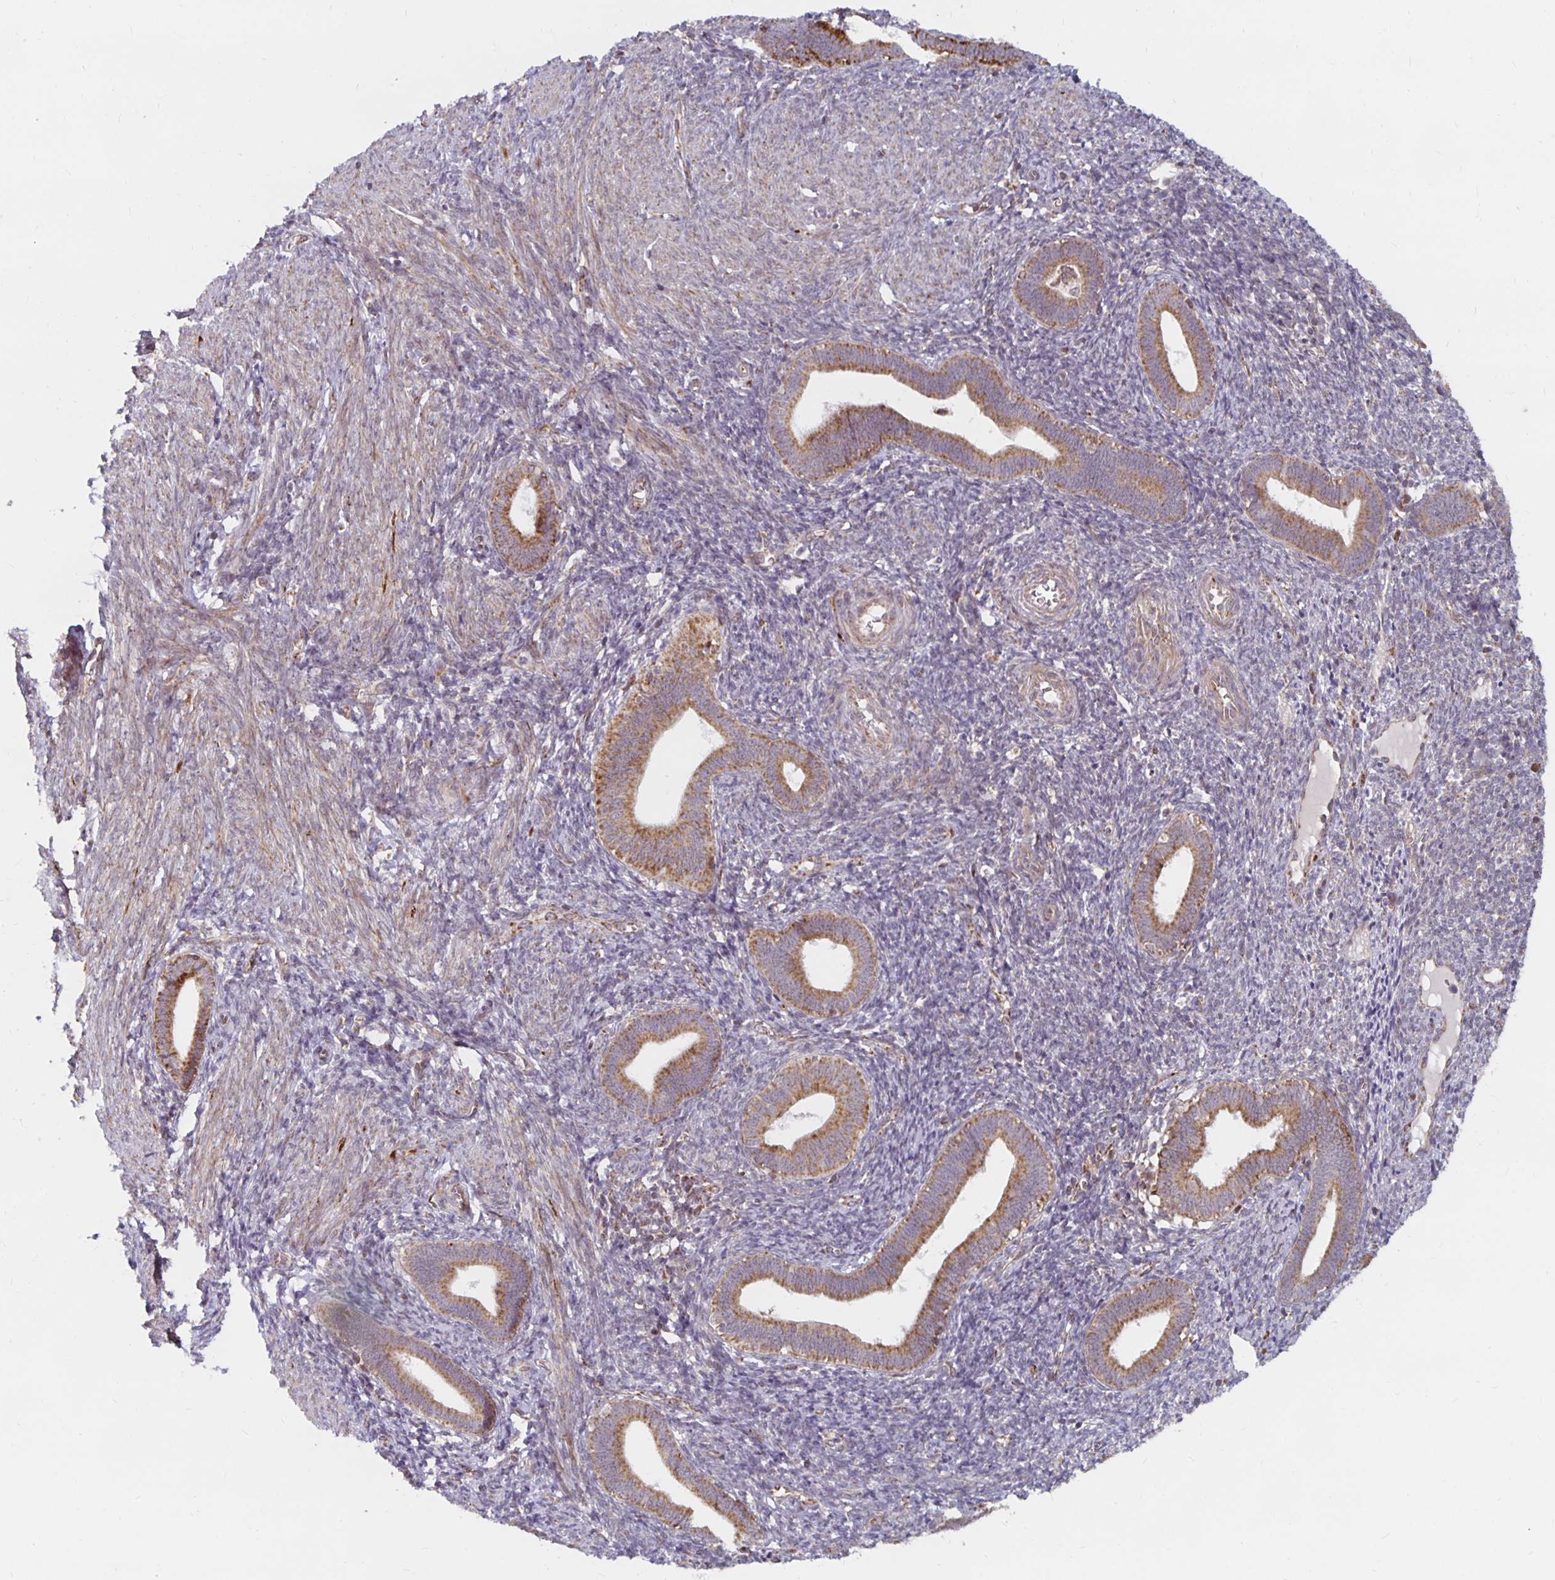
{"staining": {"intensity": "moderate", "quantity": "<25%", "location": "cytoplasmic/membranous"}, "tissue": "endometrium", "cell_type": "Cells in endometrial stroma", "image_type": "normal", "snomed": [{"axis": "morphology", "description": "Normal tissue, NOS"}, {"axis": "topography", "description": "Endometrium"}], "caption": "Cells in endometrial stroma show low levels of moderate cytoplasmic/membranous expression in approximately <25% of cells in unremarkable endometrium.", "gene": "MRPL28", "patient": {"sex": "female", "age": 41}}